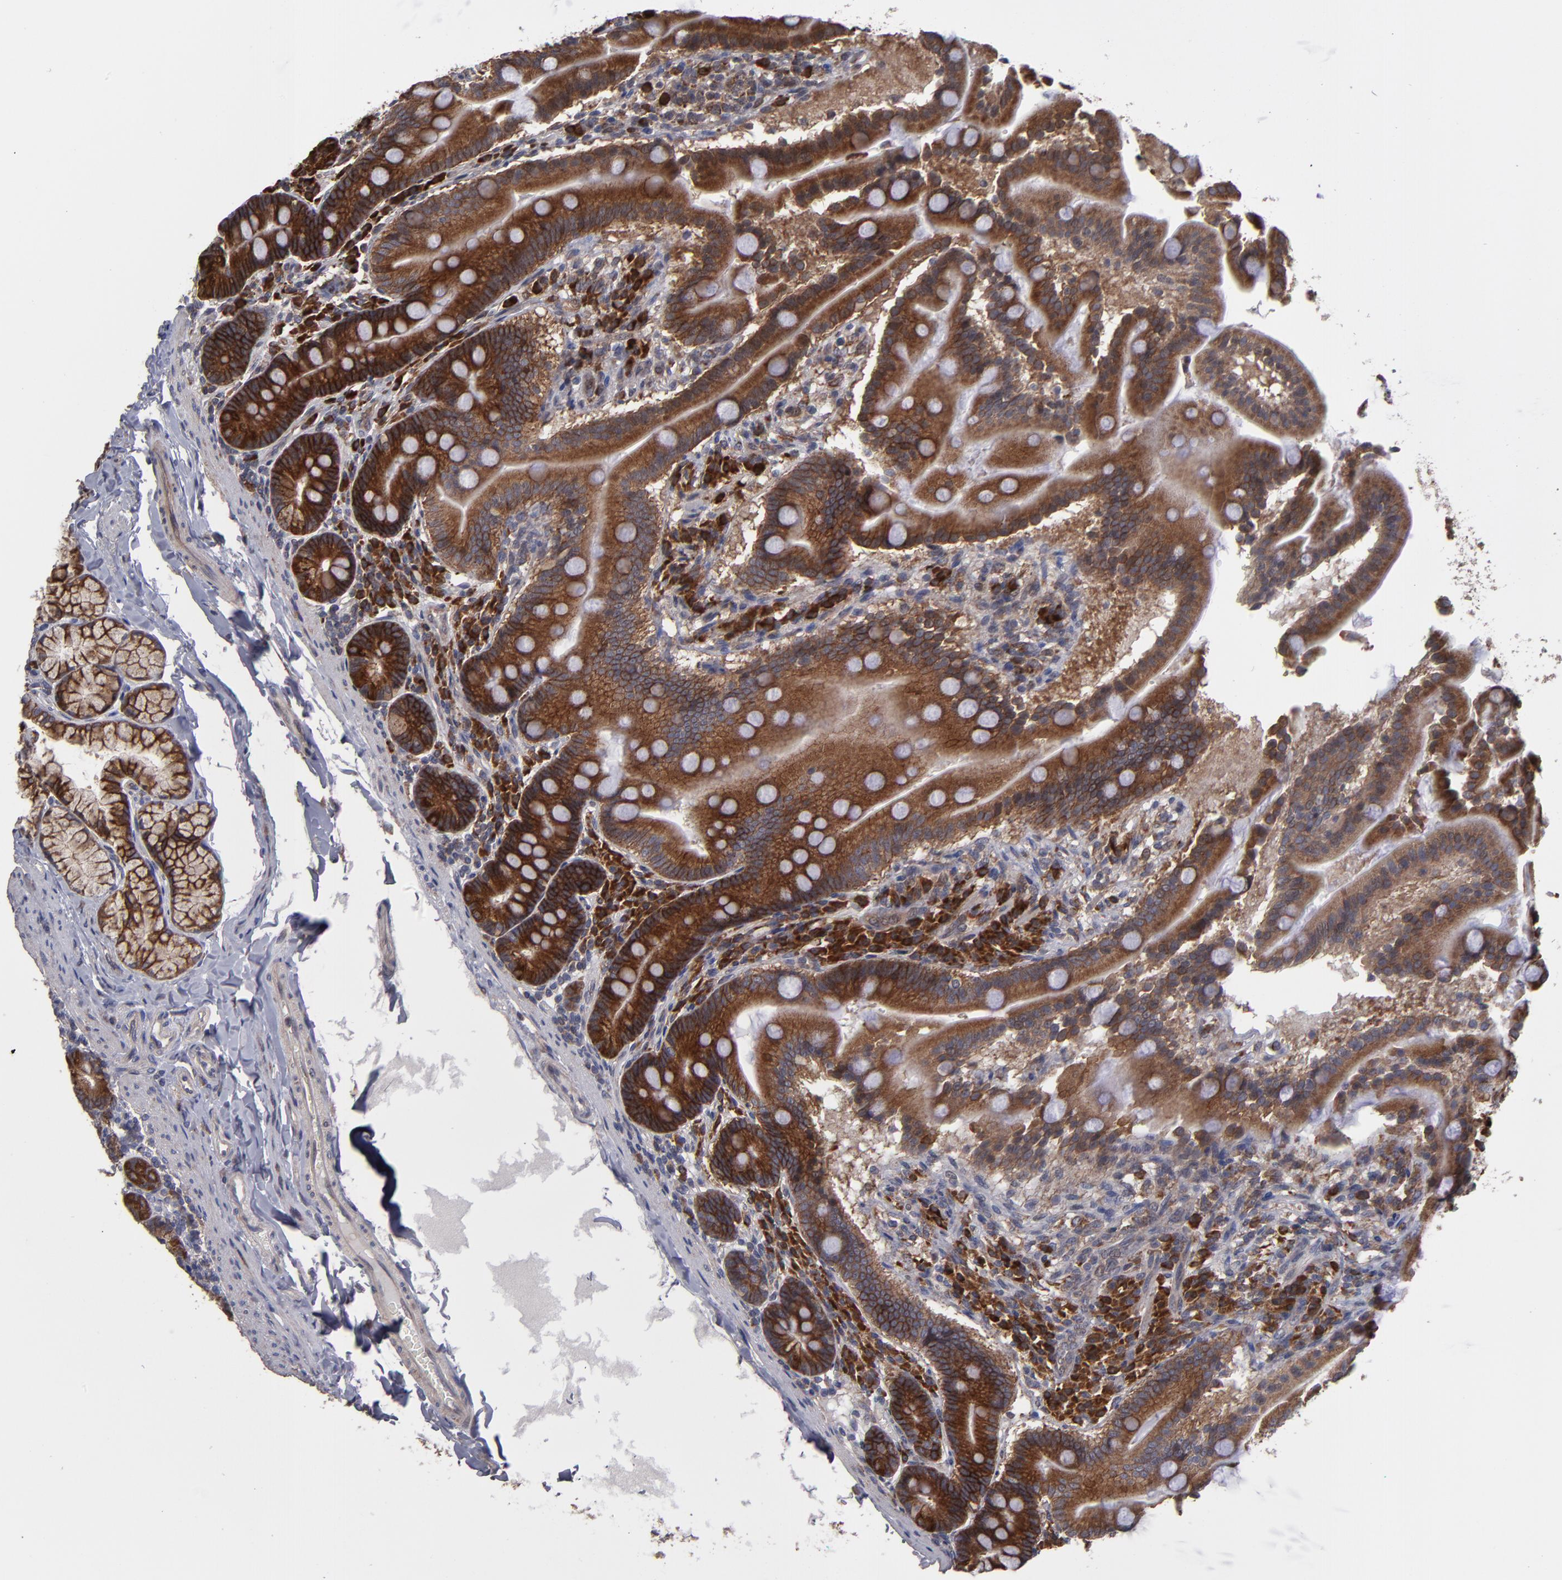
{"staining": {"intensity": "moderate", "quantity": ">75%", "location": "cytoplasmic/membranous"}, "tissue": "duodenum", "cell_type": "Glandular cells", "image_type": "normal", "snomed": [{"axis": "morphology", "description": "Normal tissue, NOS"}, {"axis": "topography", "description": "Duodenum"}], "caption": "Duodenum stained with IHC demonstrates moderate cytoplasmic/membranous staining in about >75% of glandular cells.", "gene": "SND1", "patient": {"sex": "male", "age": 50}}